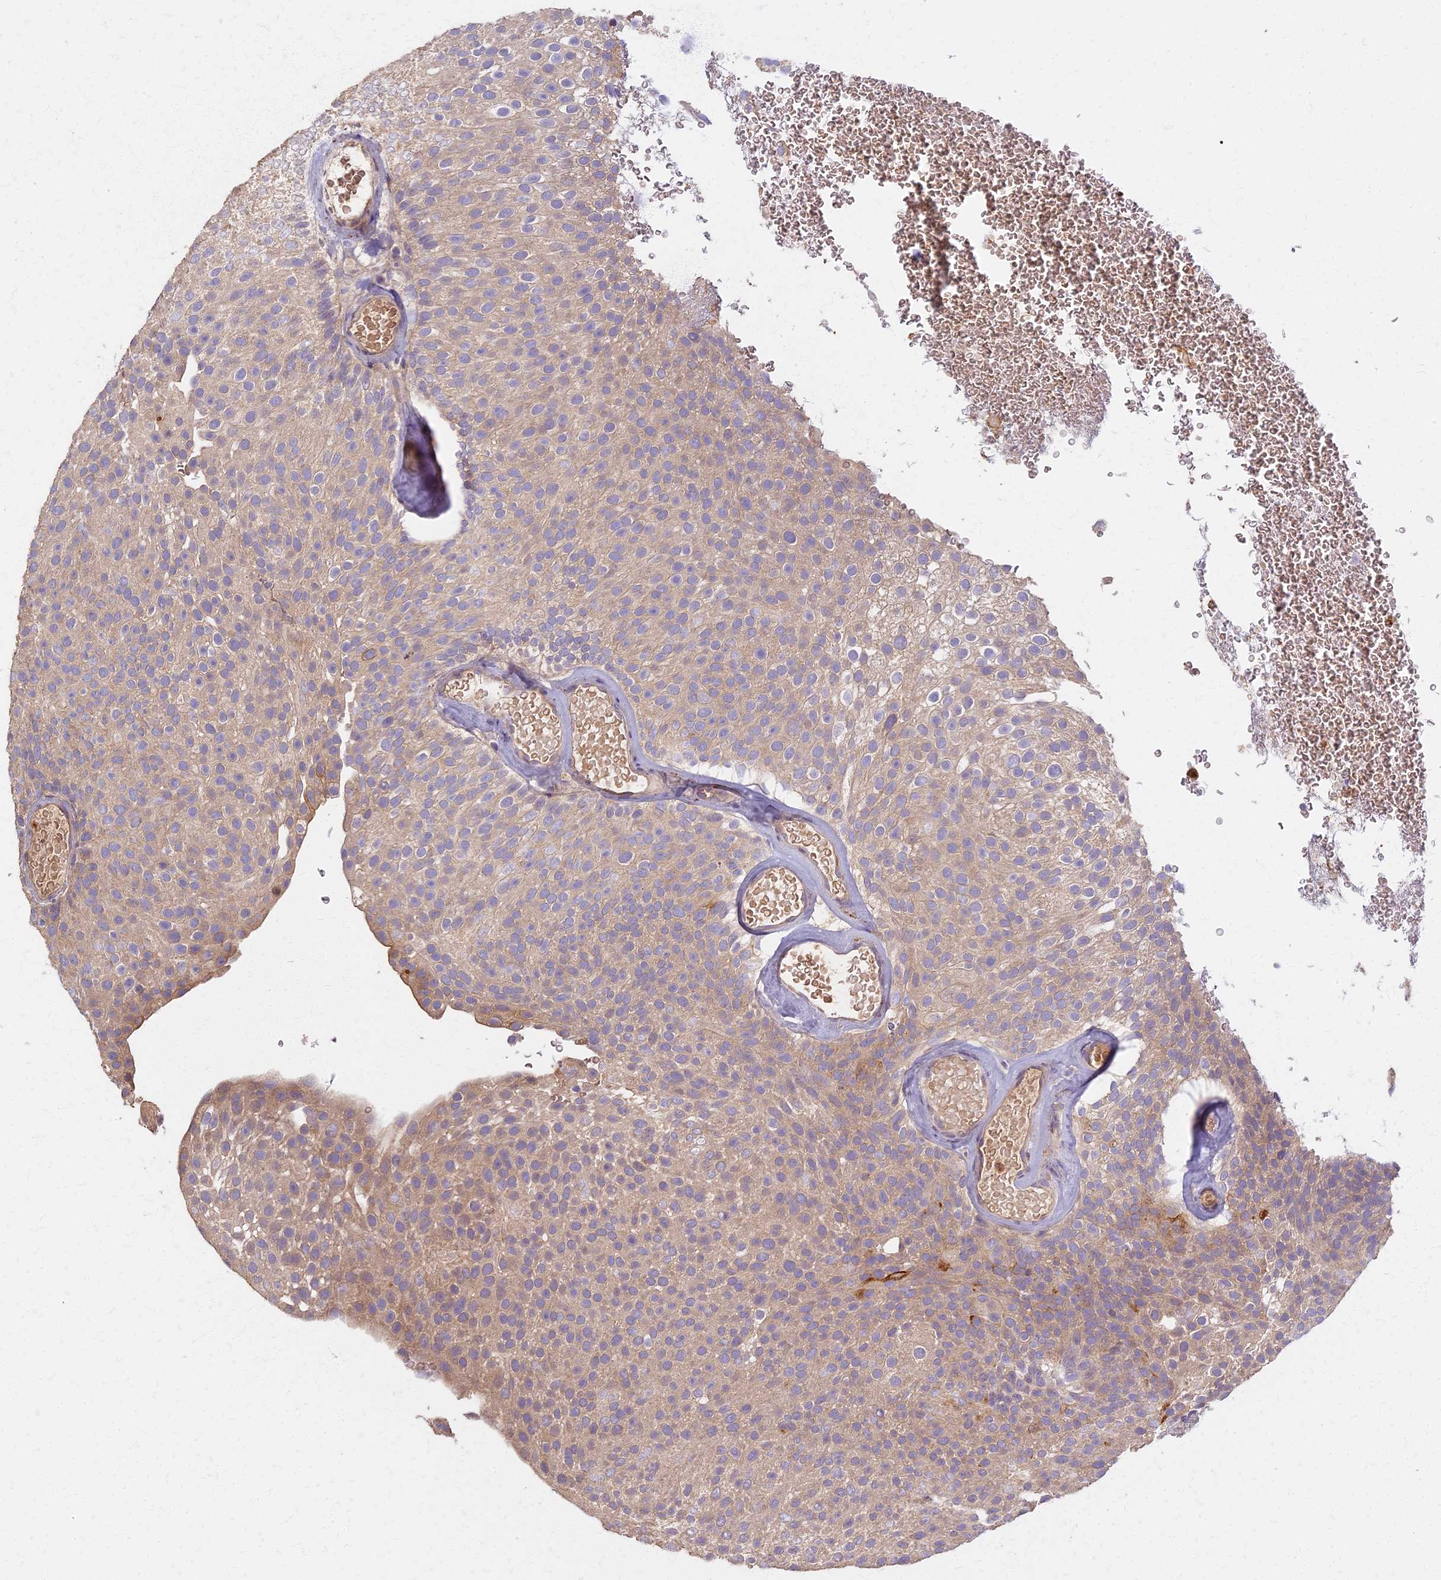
{"staining": {"intensity": "weak", "quantity": "<25%", "location": "cytoplasmic/membranous"}, "tissue": "urothelial cancer", "cell_type": "Tumor cells", "image_type": "cancer", "snomed": [{"axis": "morphology", "description": "Urothelial carcinoma, Low grade"}, {"axis": "topography", "description": "Urinary bladder"}], "caption": "DAB (3,3'-diaminobenzidine) immunohistochemical staining of low-grade urothelial carcinoma reveals no significant positivity in tumor cells.", "gene": "AP4E1", "patient": {"sex": "male", "age": 78}}